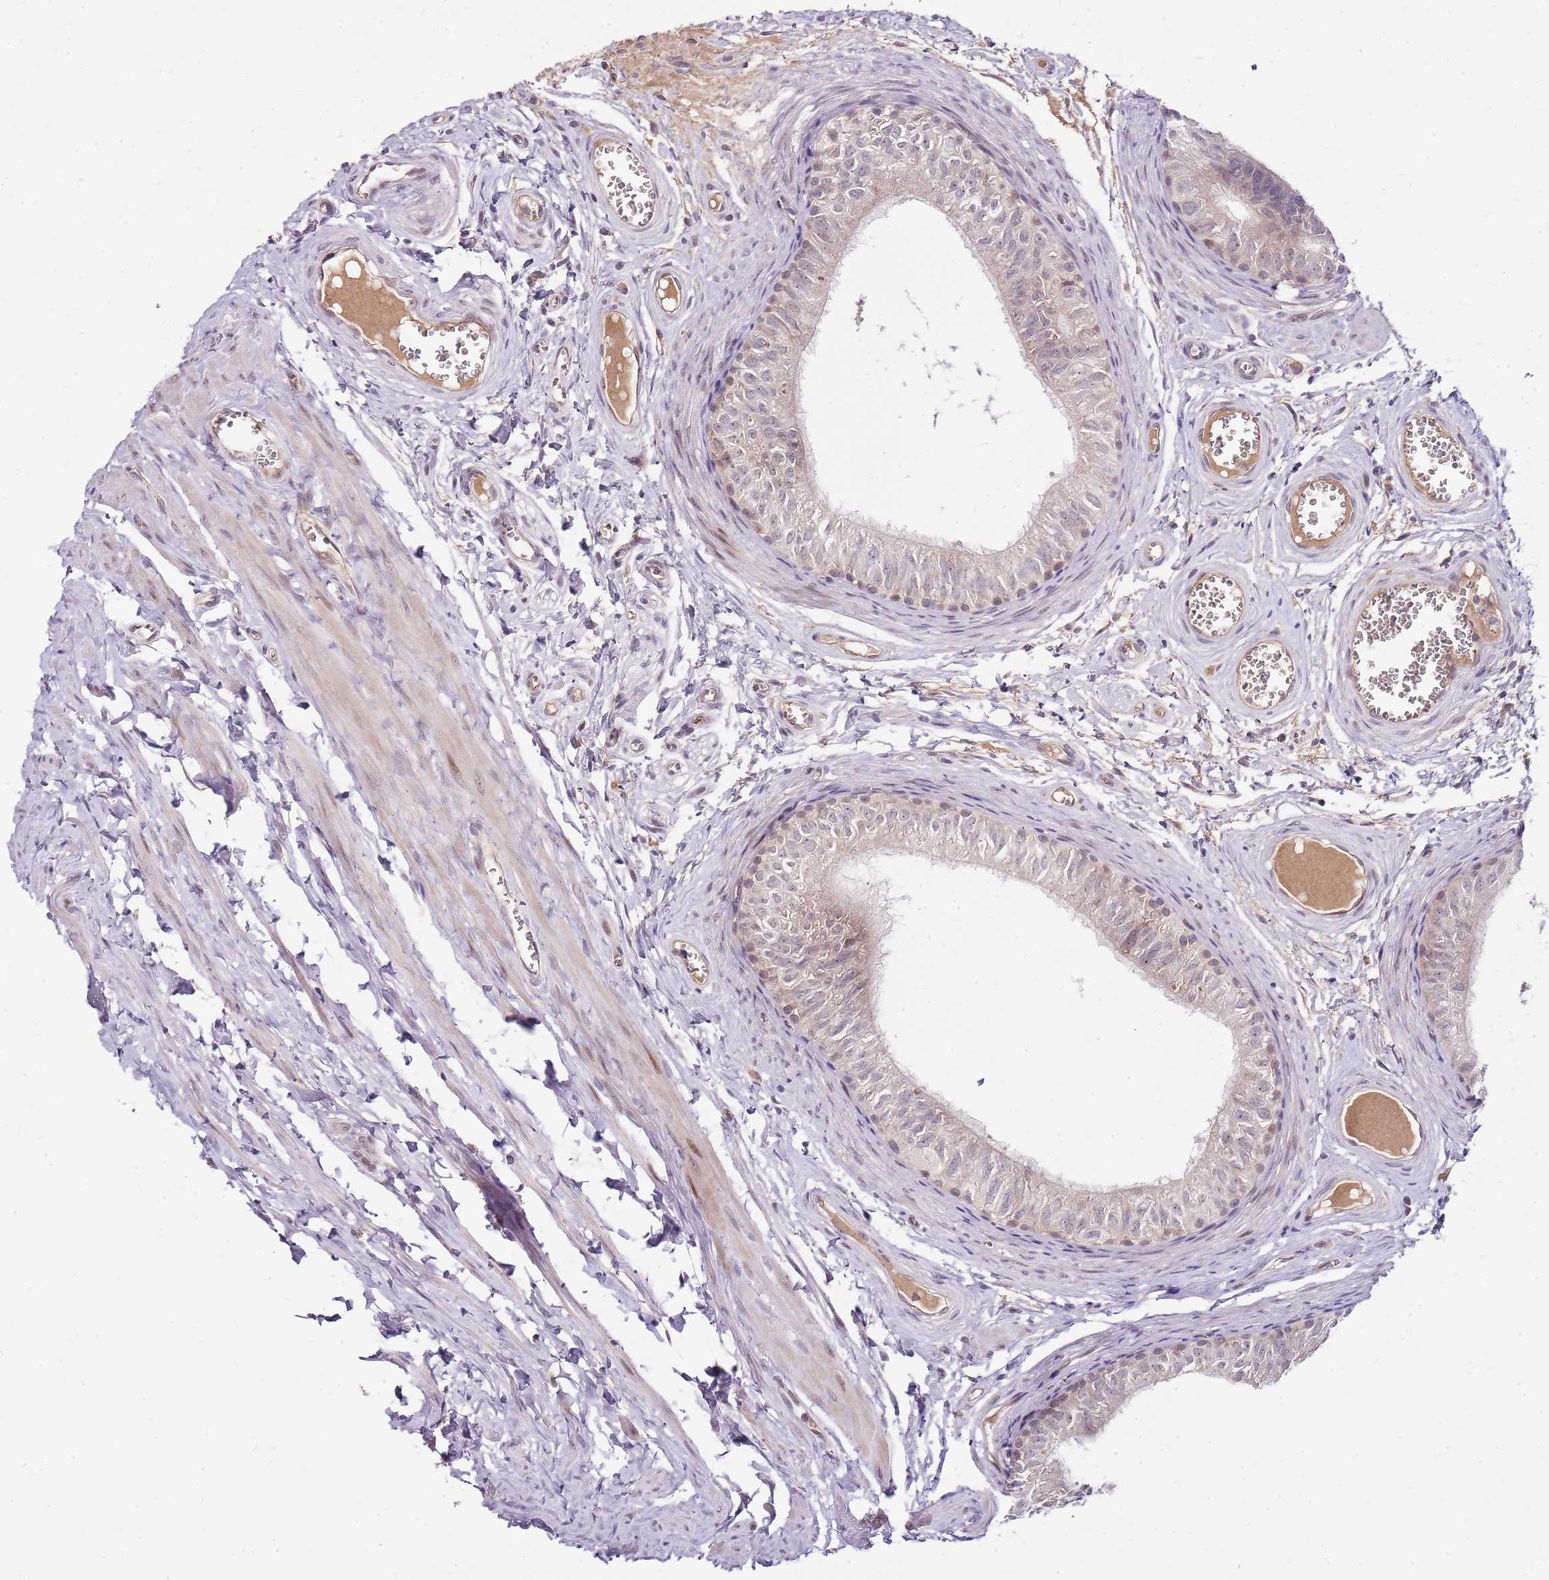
{"staining": {"intensity": "weak", "quantity": "25%-75%", "location": "cytoplasmic/membranous"}, "tissue": "epididymis", "cell_type": "Glandular cells", "image_type": "normal", "snomed": [{"axis": "morphology", "description": "Normal tissue, NOS"}, {"axis": "topography", "description": "Epididymis"}], "caption": "Immunohistochemical staining of benign human epididymis reveals 25%-75% levels of weak cytoplasmic/membranous protein positivity in approximately 25%-75% of glandular cells.", "gene": "FBXL22", "patient": {"sex": "male", "age": 42}}